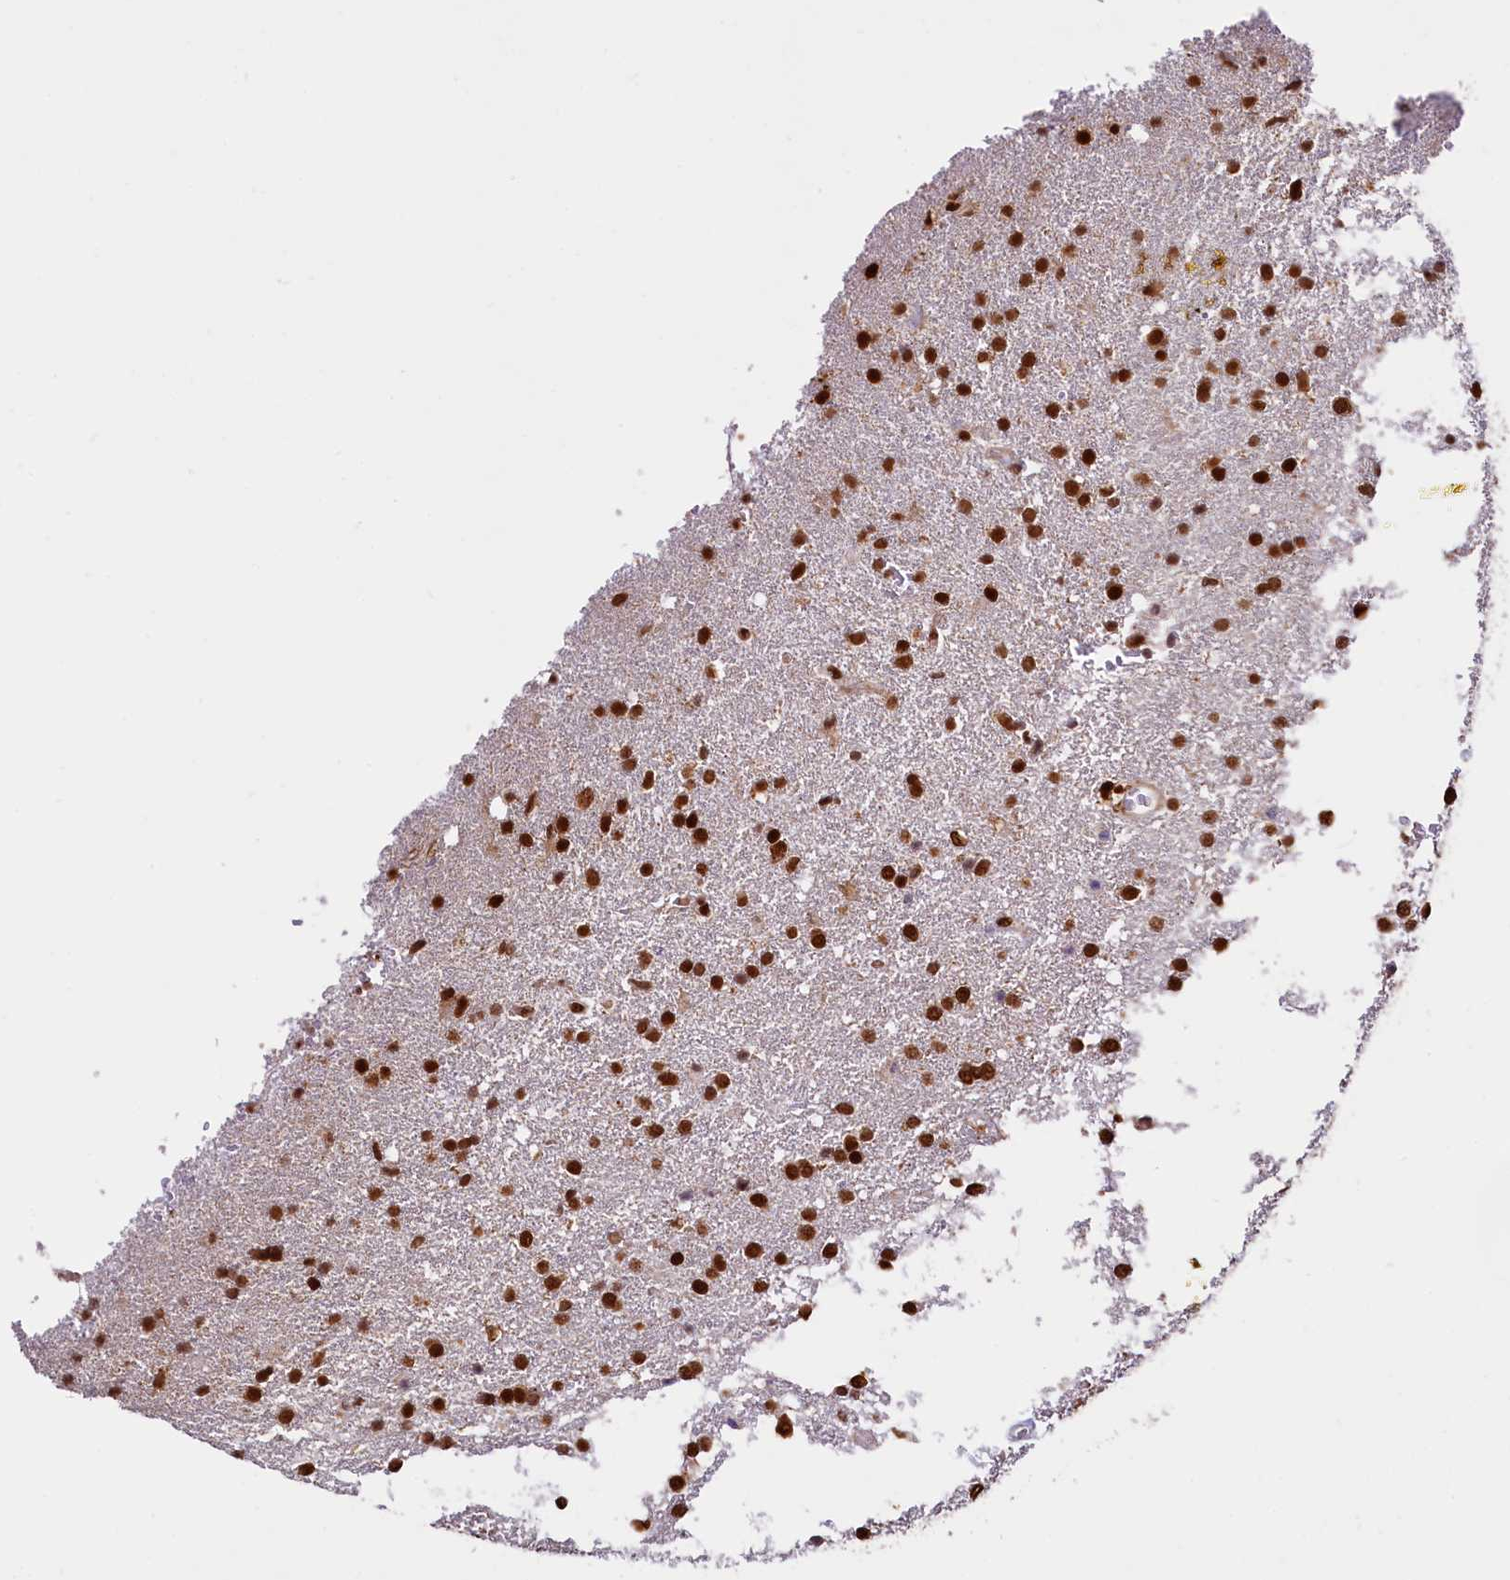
{"staining": {"intensity": "strong", "quantity": ">75%", "location": "nuclear"}, "tissue": "glioma", "cell_type": "Tumor cells", "image_type": "cancer", "snomed": [{"axis": "morphology", "description": "Glioma, malignant, High grade"}, {"axis": "topography", "description": "Brain"}], "caption": "IHC (DAB (3,3'-diaminobenzidine)) staining of glioma demonstrates strong nuclear protein positivity in about >75% of tumor cells.", "gene": "PDS5B", "patient": {"sex": "male", "age": 72}}